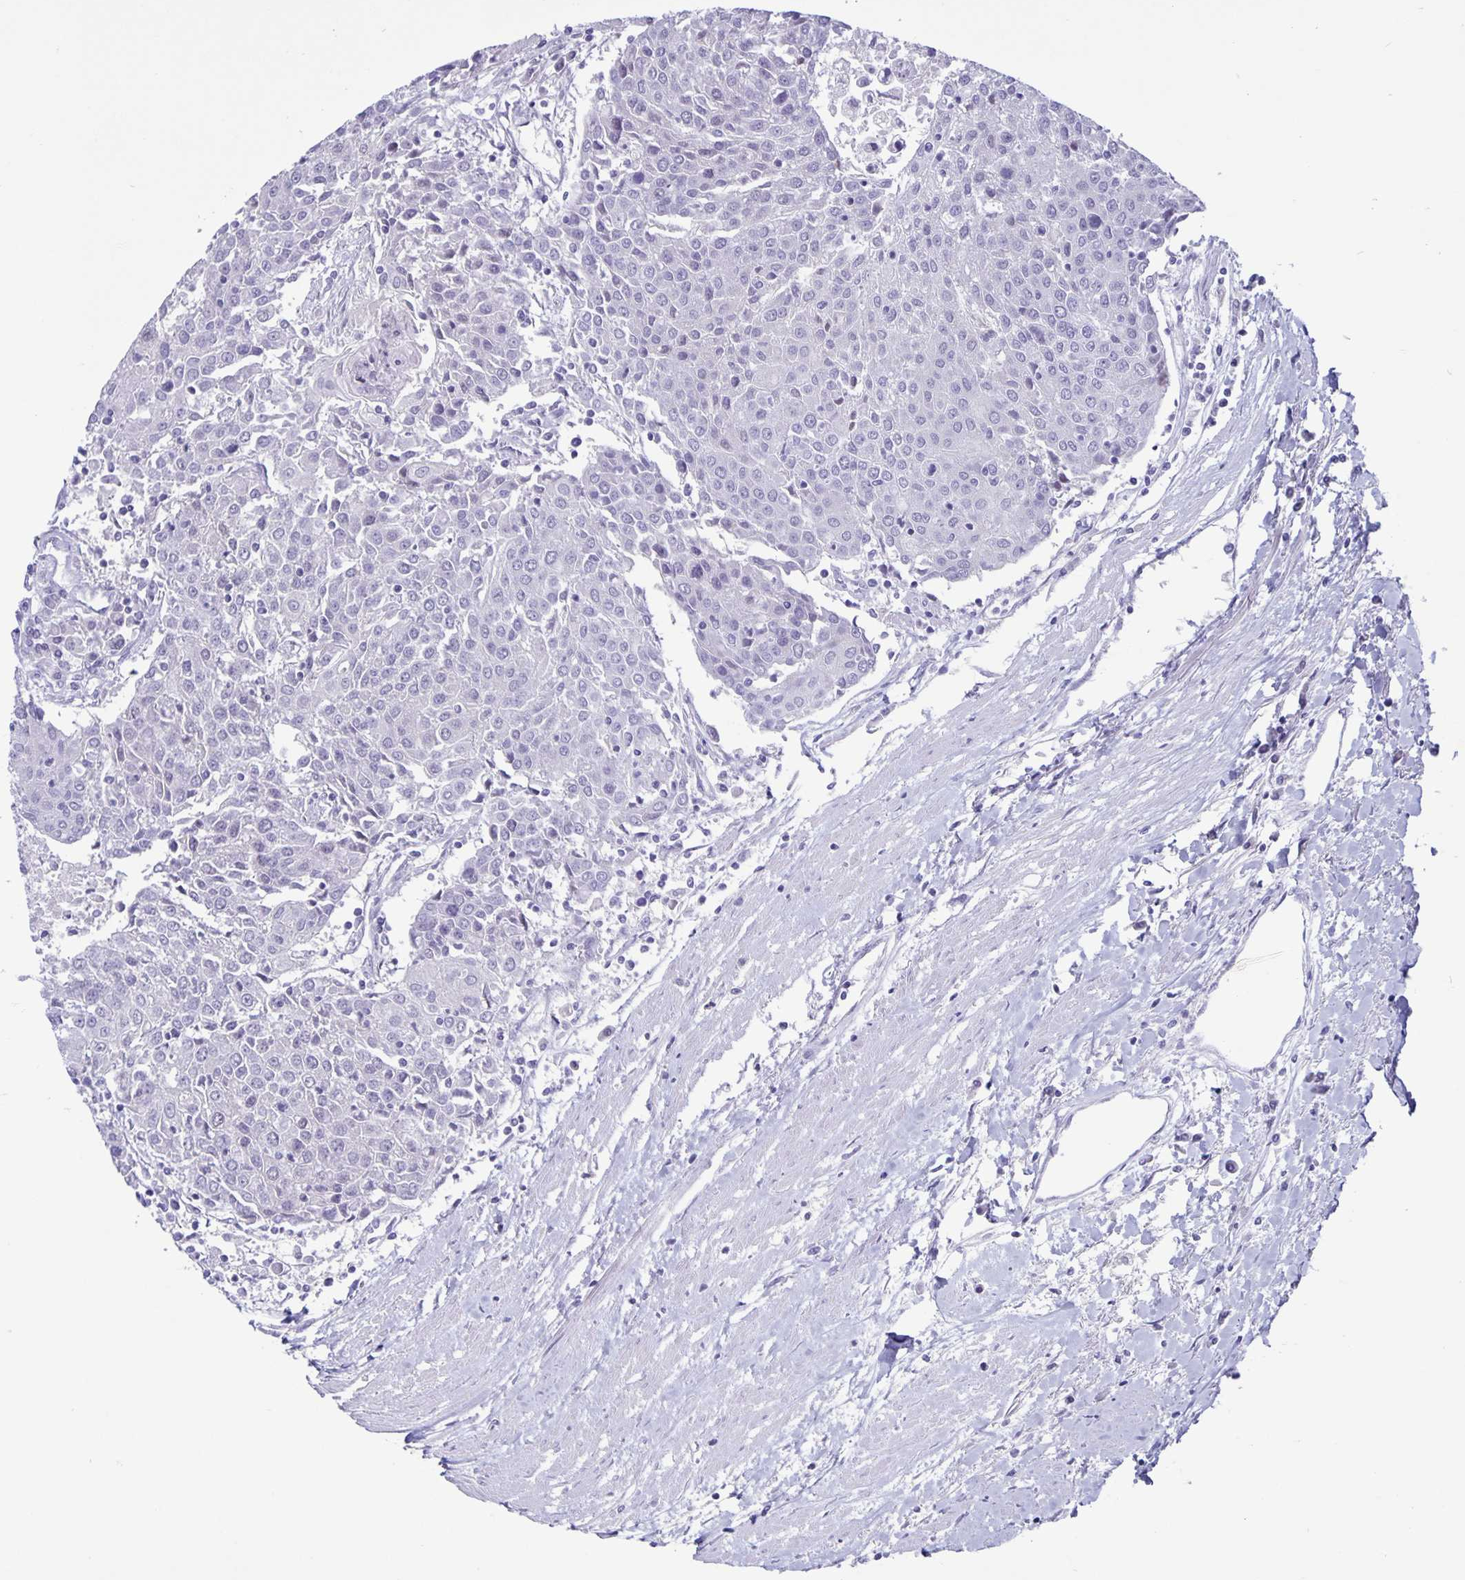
{"staining": {"intensity": "negative", "quantity": "none", "location": "none"}, "tissue": "urothelial cancer", "cell_type": "Tumor cells", "image_type": "cancer", "snomed": [{"axis": "morphology", "description": "Urothelial carcinoma, High grade"}, {"axis": "topography", "description": "Urinary bladder"}], "caption": "High magnification brightfield microscopy of urothelial cancer stained with DAB (brown) and counterstained with hematoxylin (blue): tumor cells show no significant positivity.", "gene": "BPIFA3", "patient": {"sex": "female", "age": 85}}